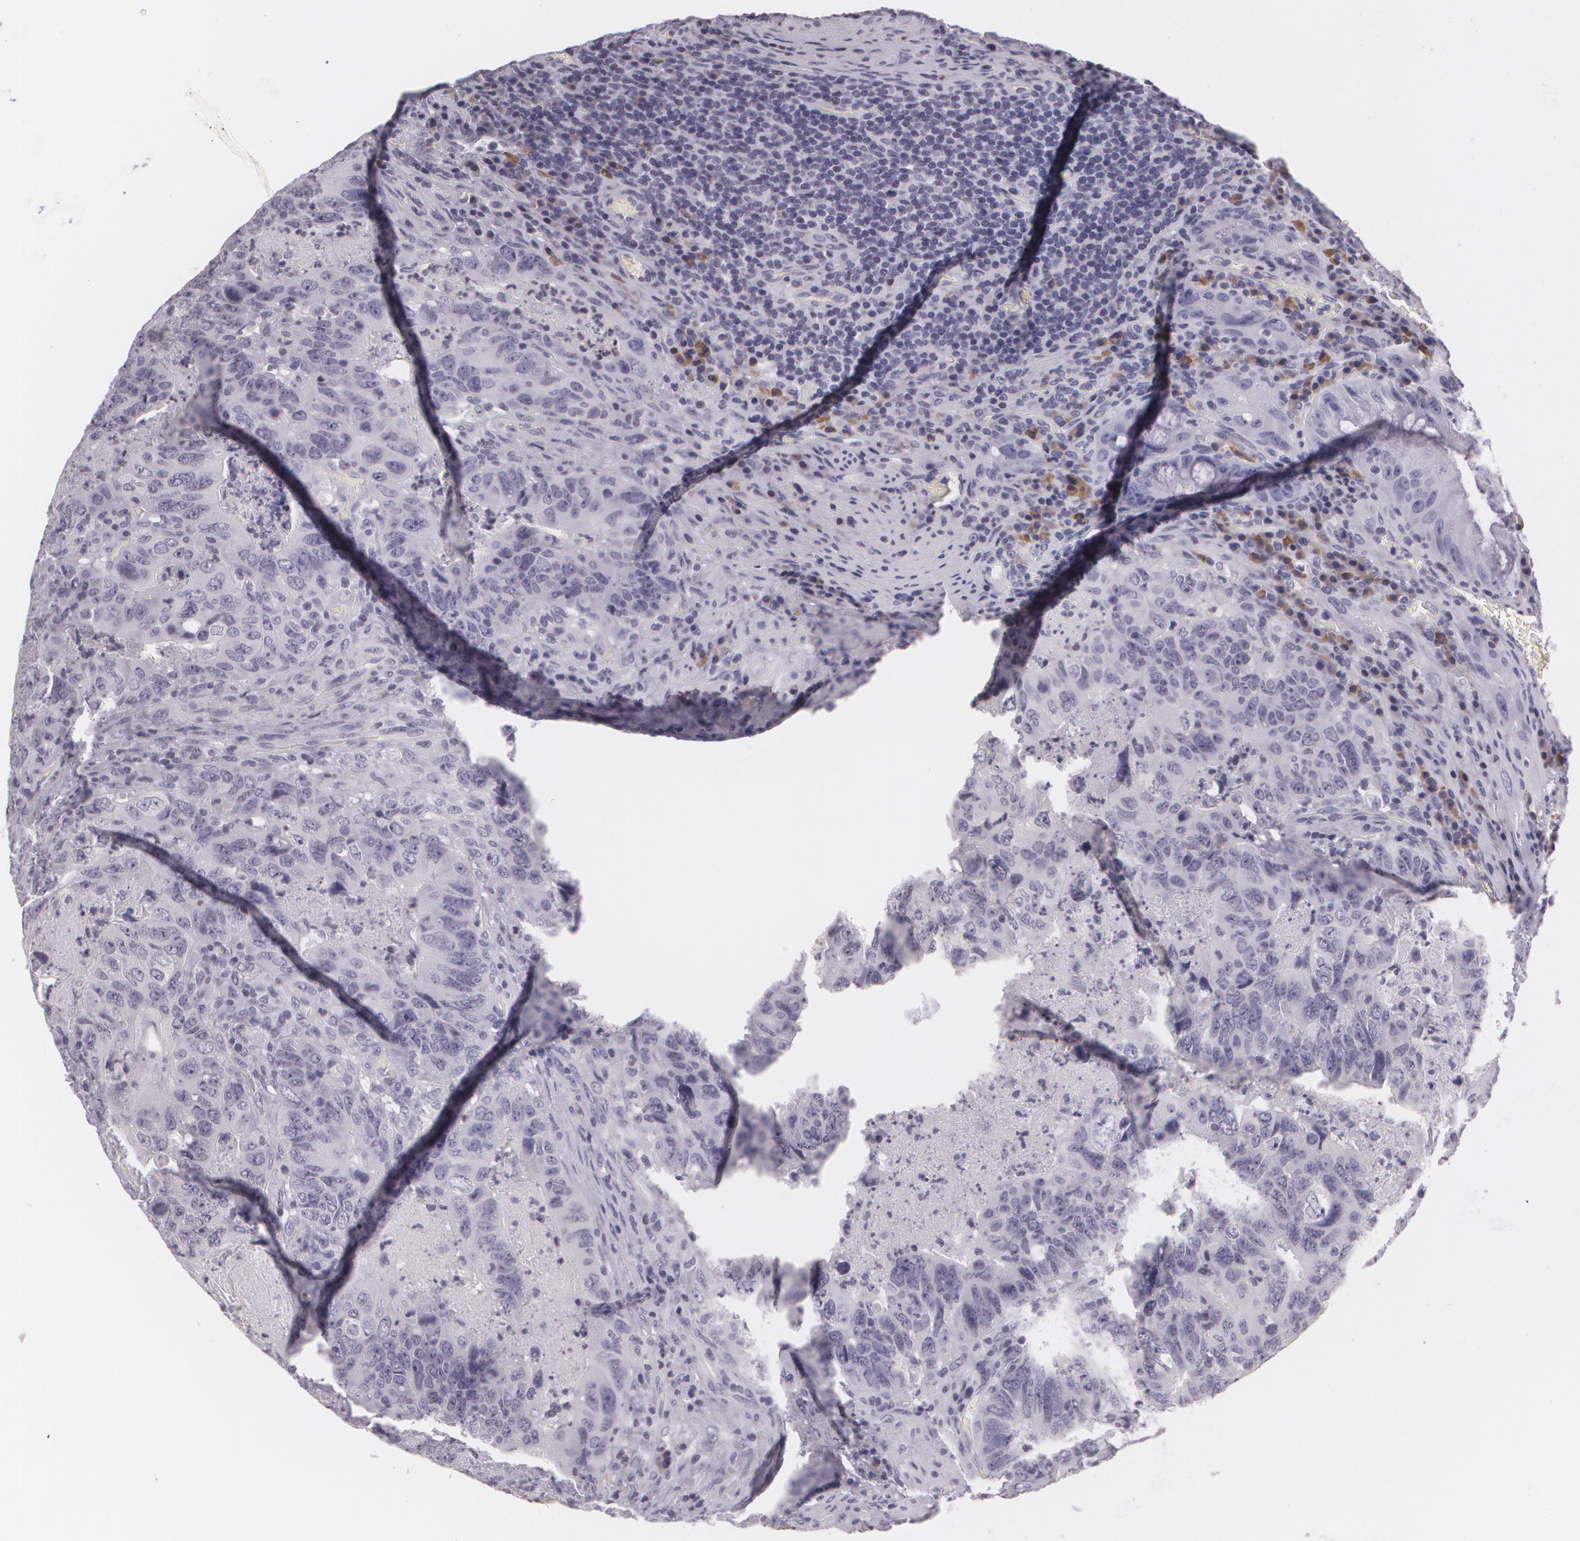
{"staining": {"intensity": "negative", "quantity": "none", "location": "none"}, "tissue": "colorectal cancer", "cell_type": "Tumor cells", "image_type": "cancer", "snomed": [{"axis": "morphology", "description": "Adenocarcinoma, NOS"}, {"axis": "topography", "description": "Rectum"}], "caption": "Tumor cells are negative for brown protein staining in colorectal cancer.", "gene": "MAP2", "patient": {"sex": "female", "age": 82}}